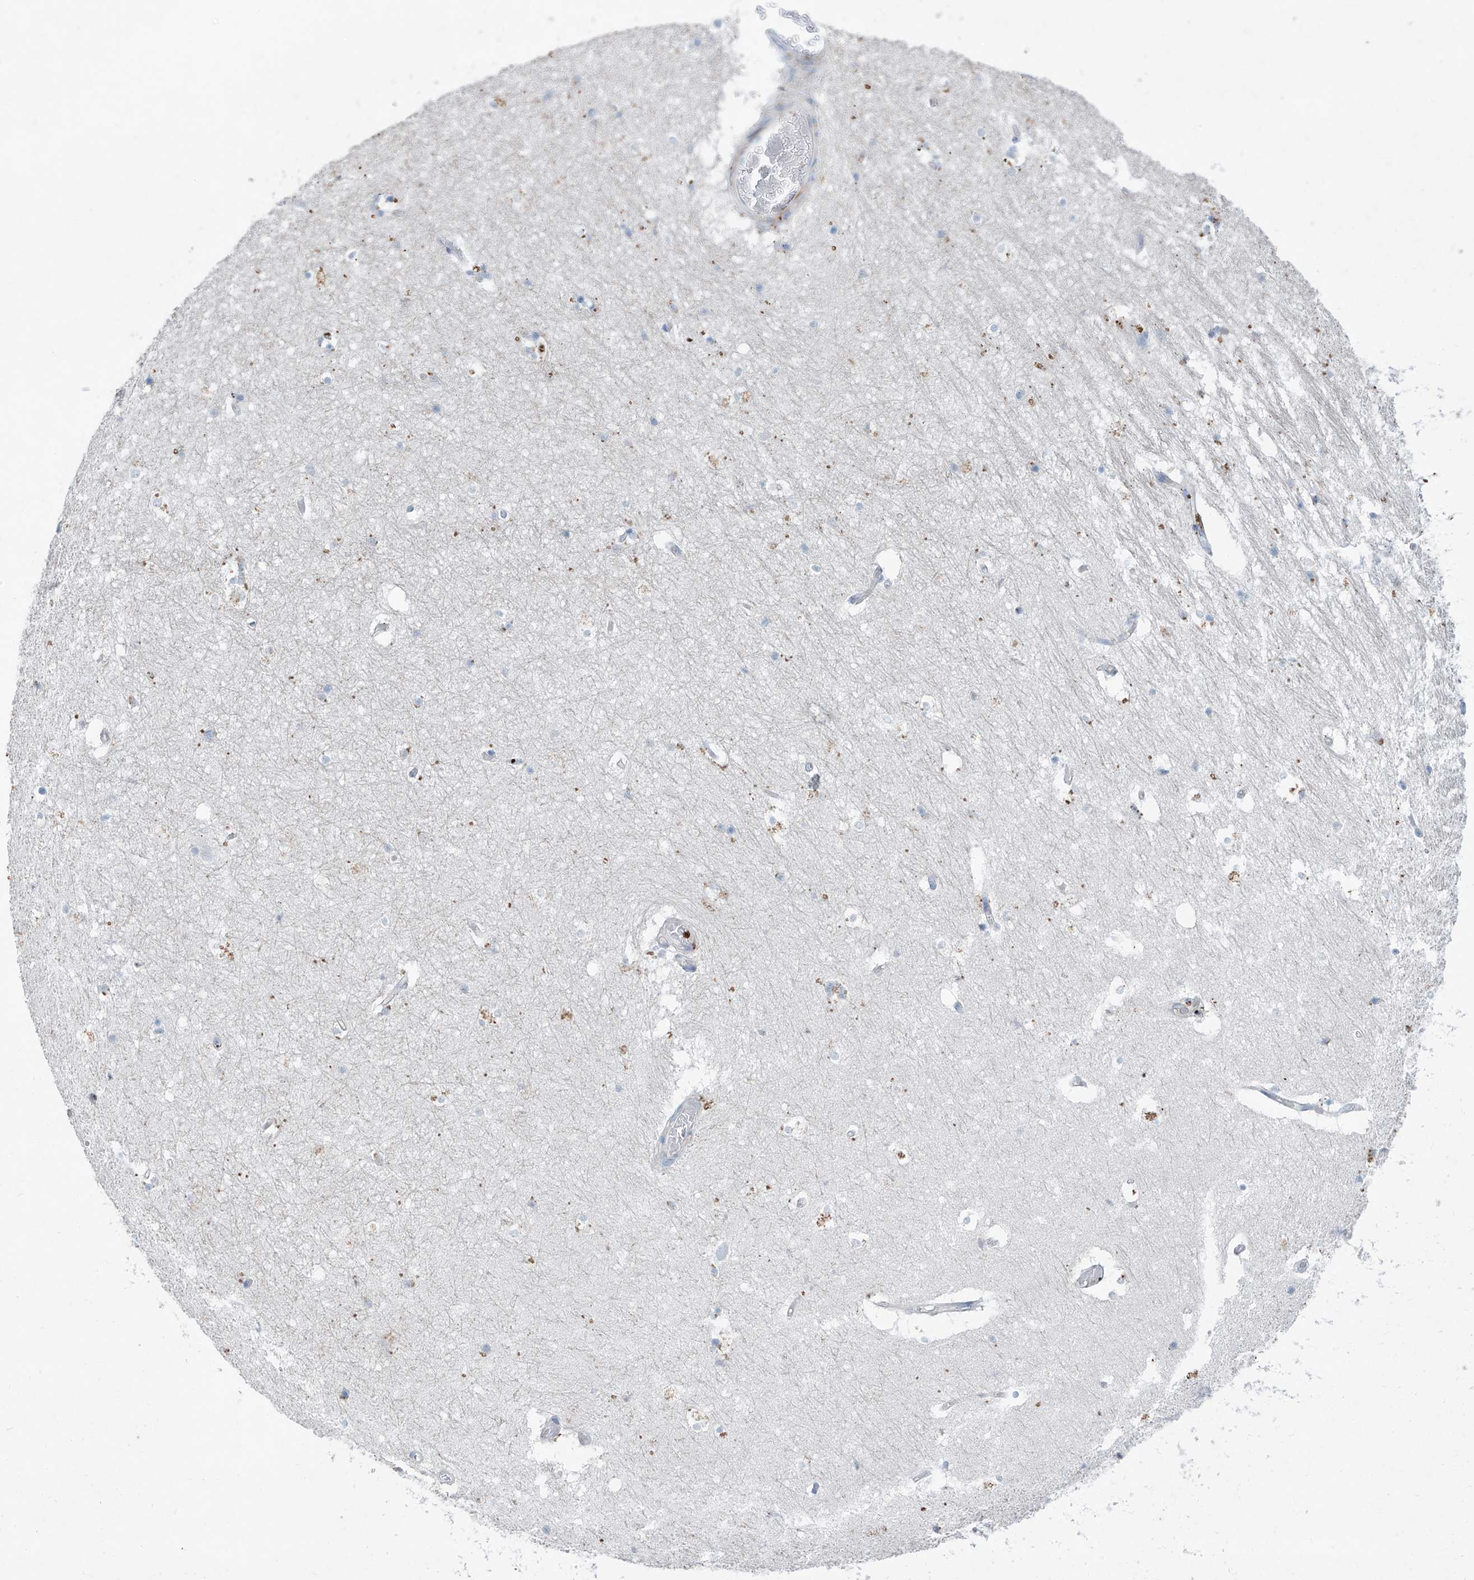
{"staining": {"intensity": "negative", "quantity": "none", "location": "none"}, "tissue": "hippocampus", "cell_type": "Glial cells", "image_type": "normal", "snomed": [{"axis": "morphology", "description": "Normal tissue, NOS"}, {"axis": "topography", "description": "Hippocampus"}], "caption": "Hippocampus was stained to show a protein in brown. There is no significant expression in glial cells. (DAB immunohistochemistry (IHC), high magnification).", "gene": "ANKRD34A", "patient": {"sex": "female", "age": 52}}